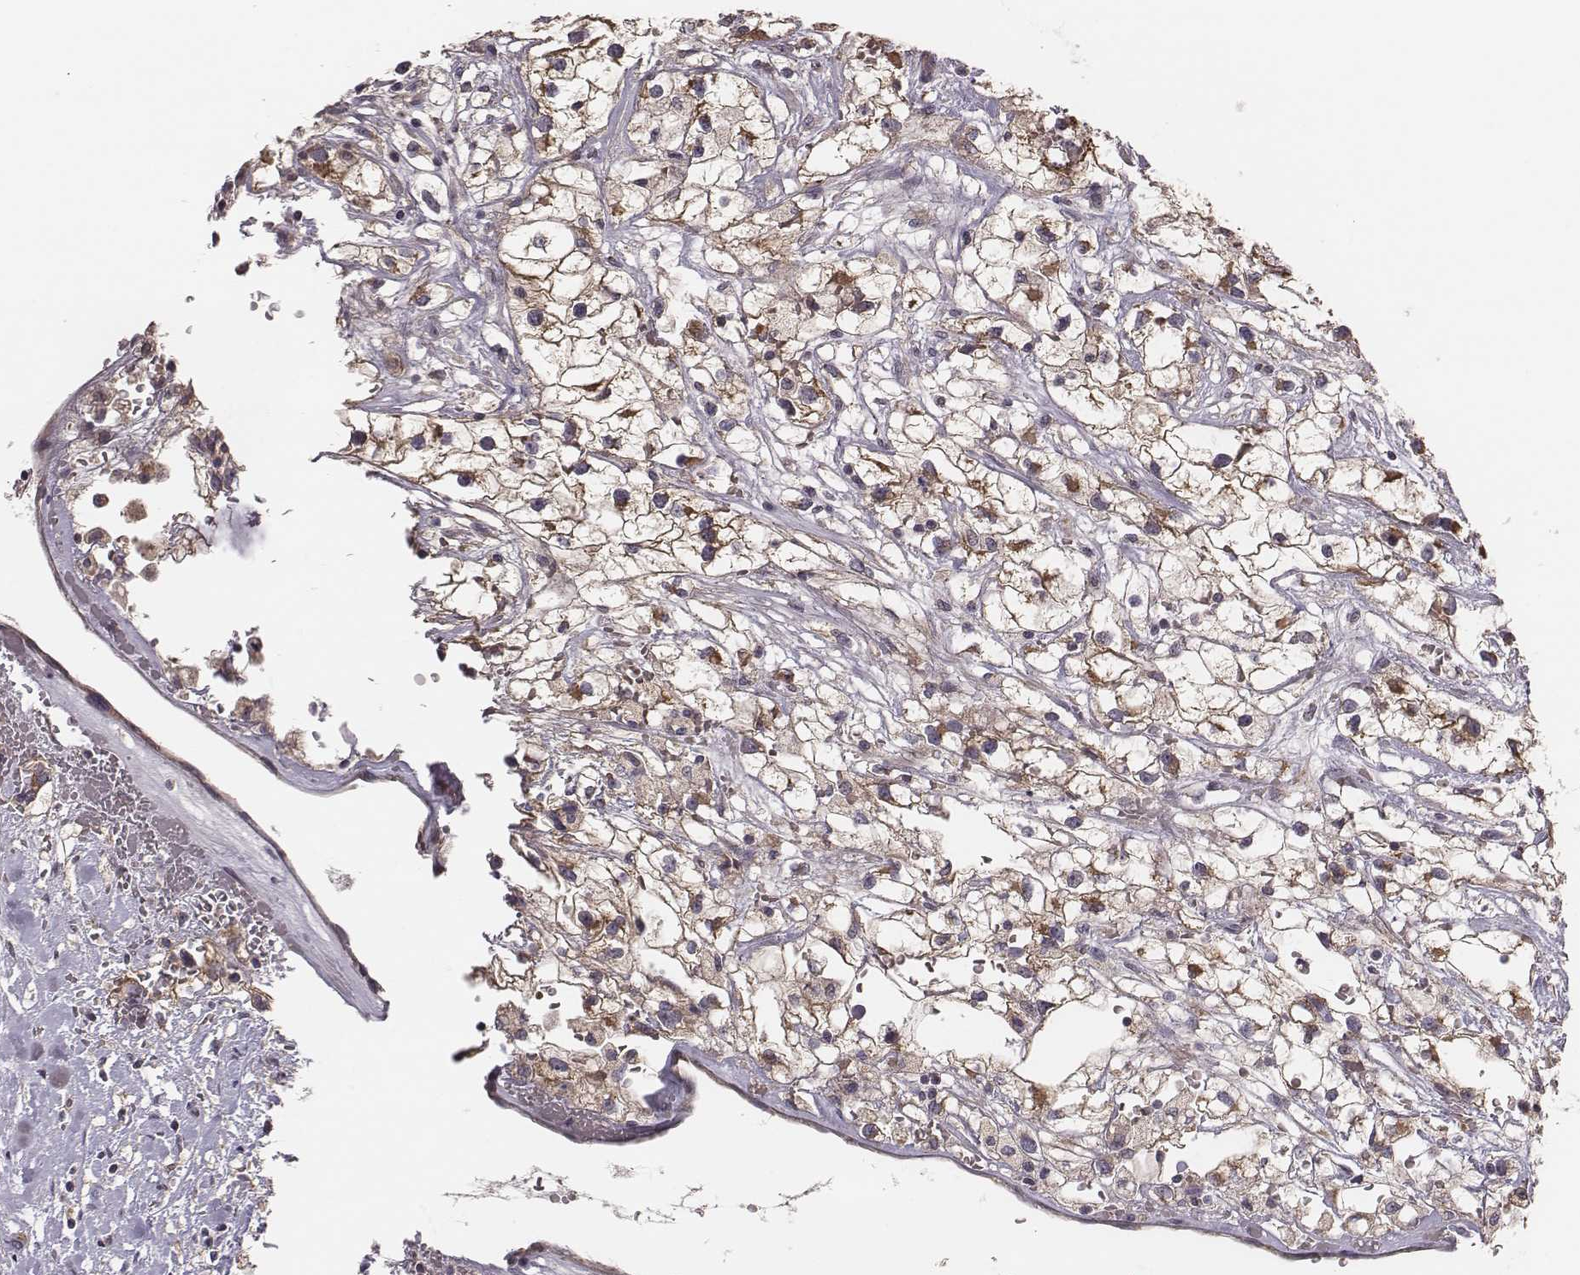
{"staining": {"intensity": "moderate", "quantity": ">75%", "location": "cytoplasmic/membranous"}, "tissue": "renal cancer", "cell_type": "Tumor cells", "image_type": "cancer", "snomed": [{"axis": "morphology", "description": "Adenocarcinoma, NOS"}, {"axis": "topography", "description": "Kidney"}], "caption": "Immunohistochemical staining of human renal adenocarcinoma demonstrates moderate cytoplasmic/membranous protein staining in about >75% of tumor cells.", "gene": "HAVCR1", "patient": {"sex": "male", "age": 59}}